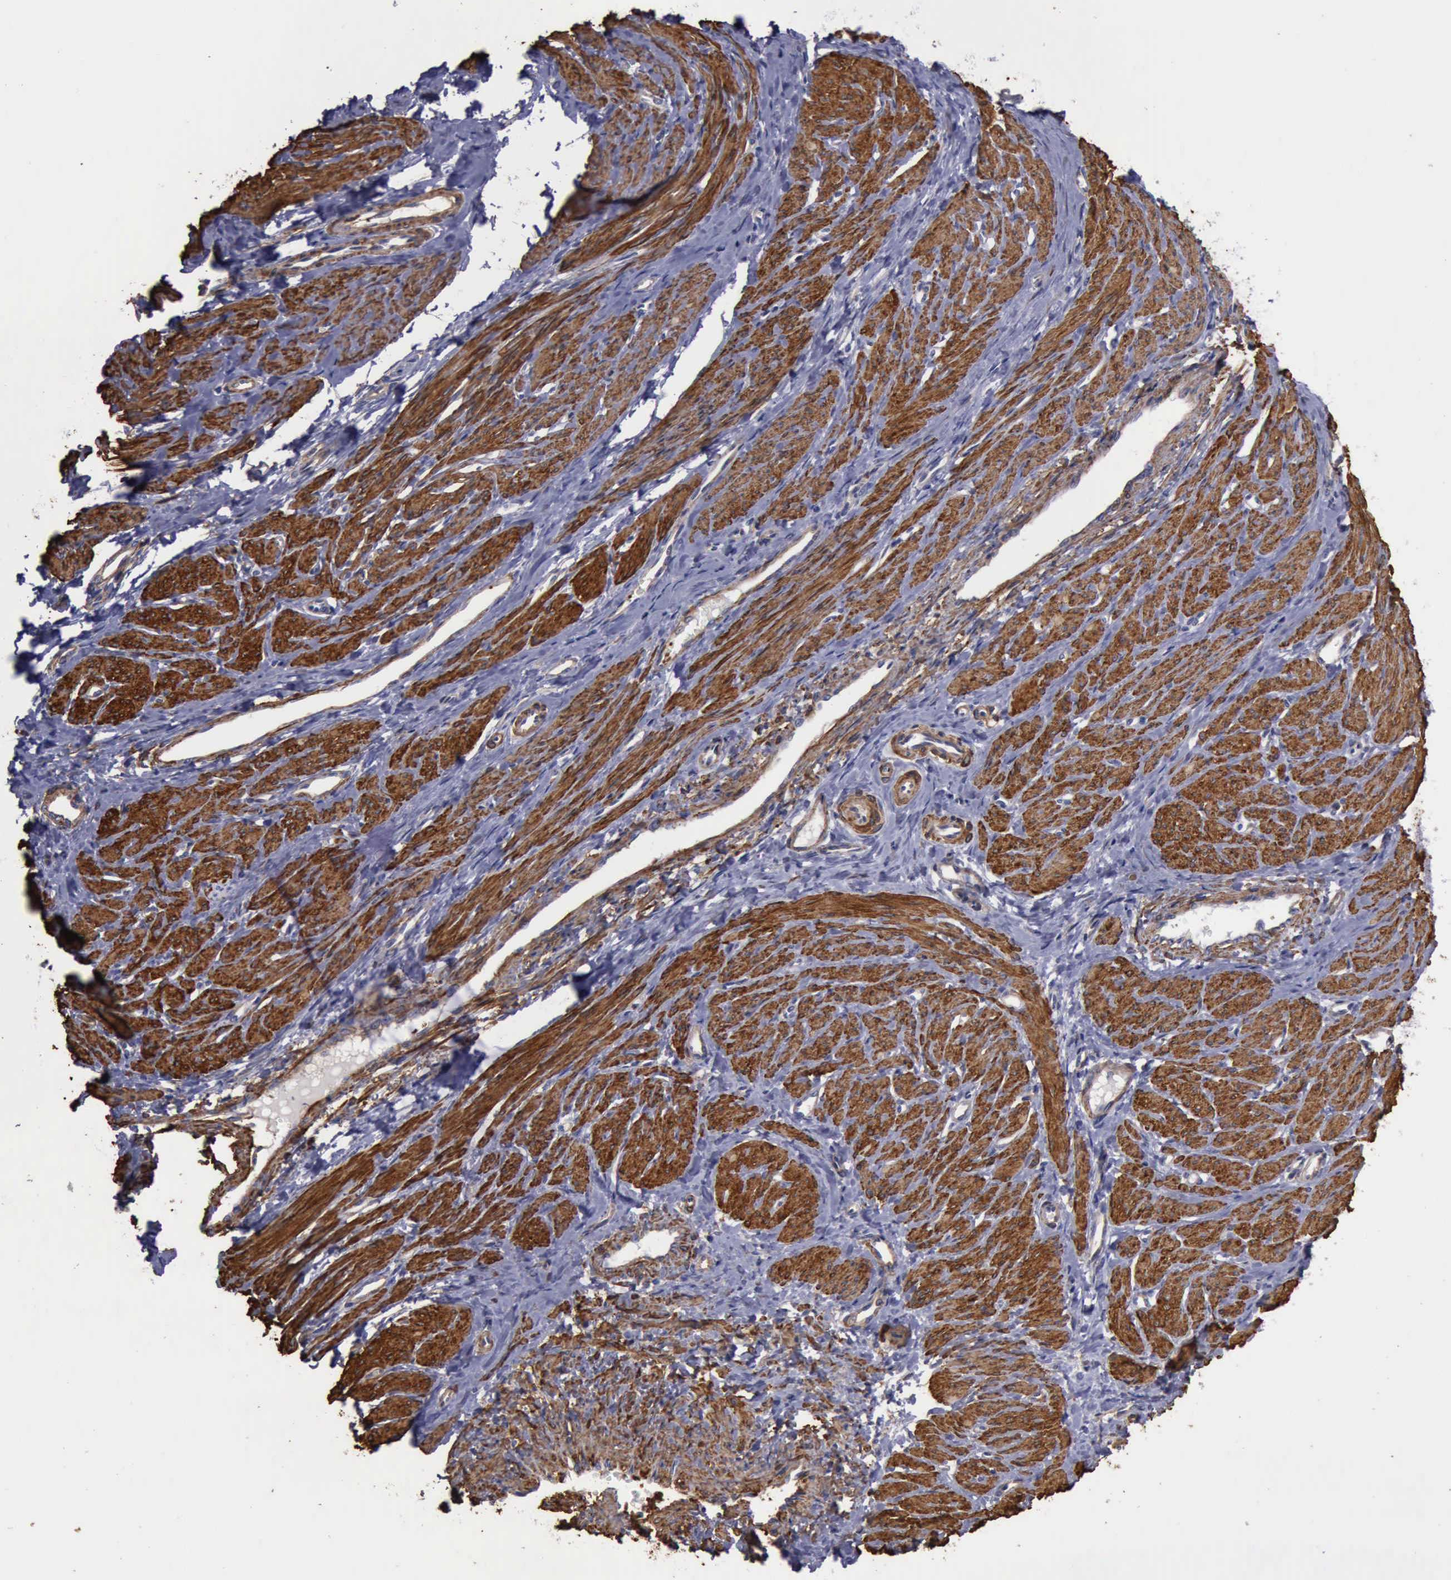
{"staining": {"intensity": "strong", "quantity": ">75%", "location": "cytoplasmic/membranous"}, "tissue": "smooth muscle", "cell_type": "Smooth muscle cells", "image_type": "normal", "snomed": [{"axis": "morphology", "description": "Normal tissue, NOS"}, {"axis": "topography", "description": "Smooth muscle"}, {"axis": "topography", "description": "Uterus"}], "caption": "Protein analysis of normal smooth muscle displays strong cytoplasmic/membranous positivity in approximately >75% of smooth muscle cells.", "gene": "FLNA", "patient": {"sex": "female", "age": 39}}